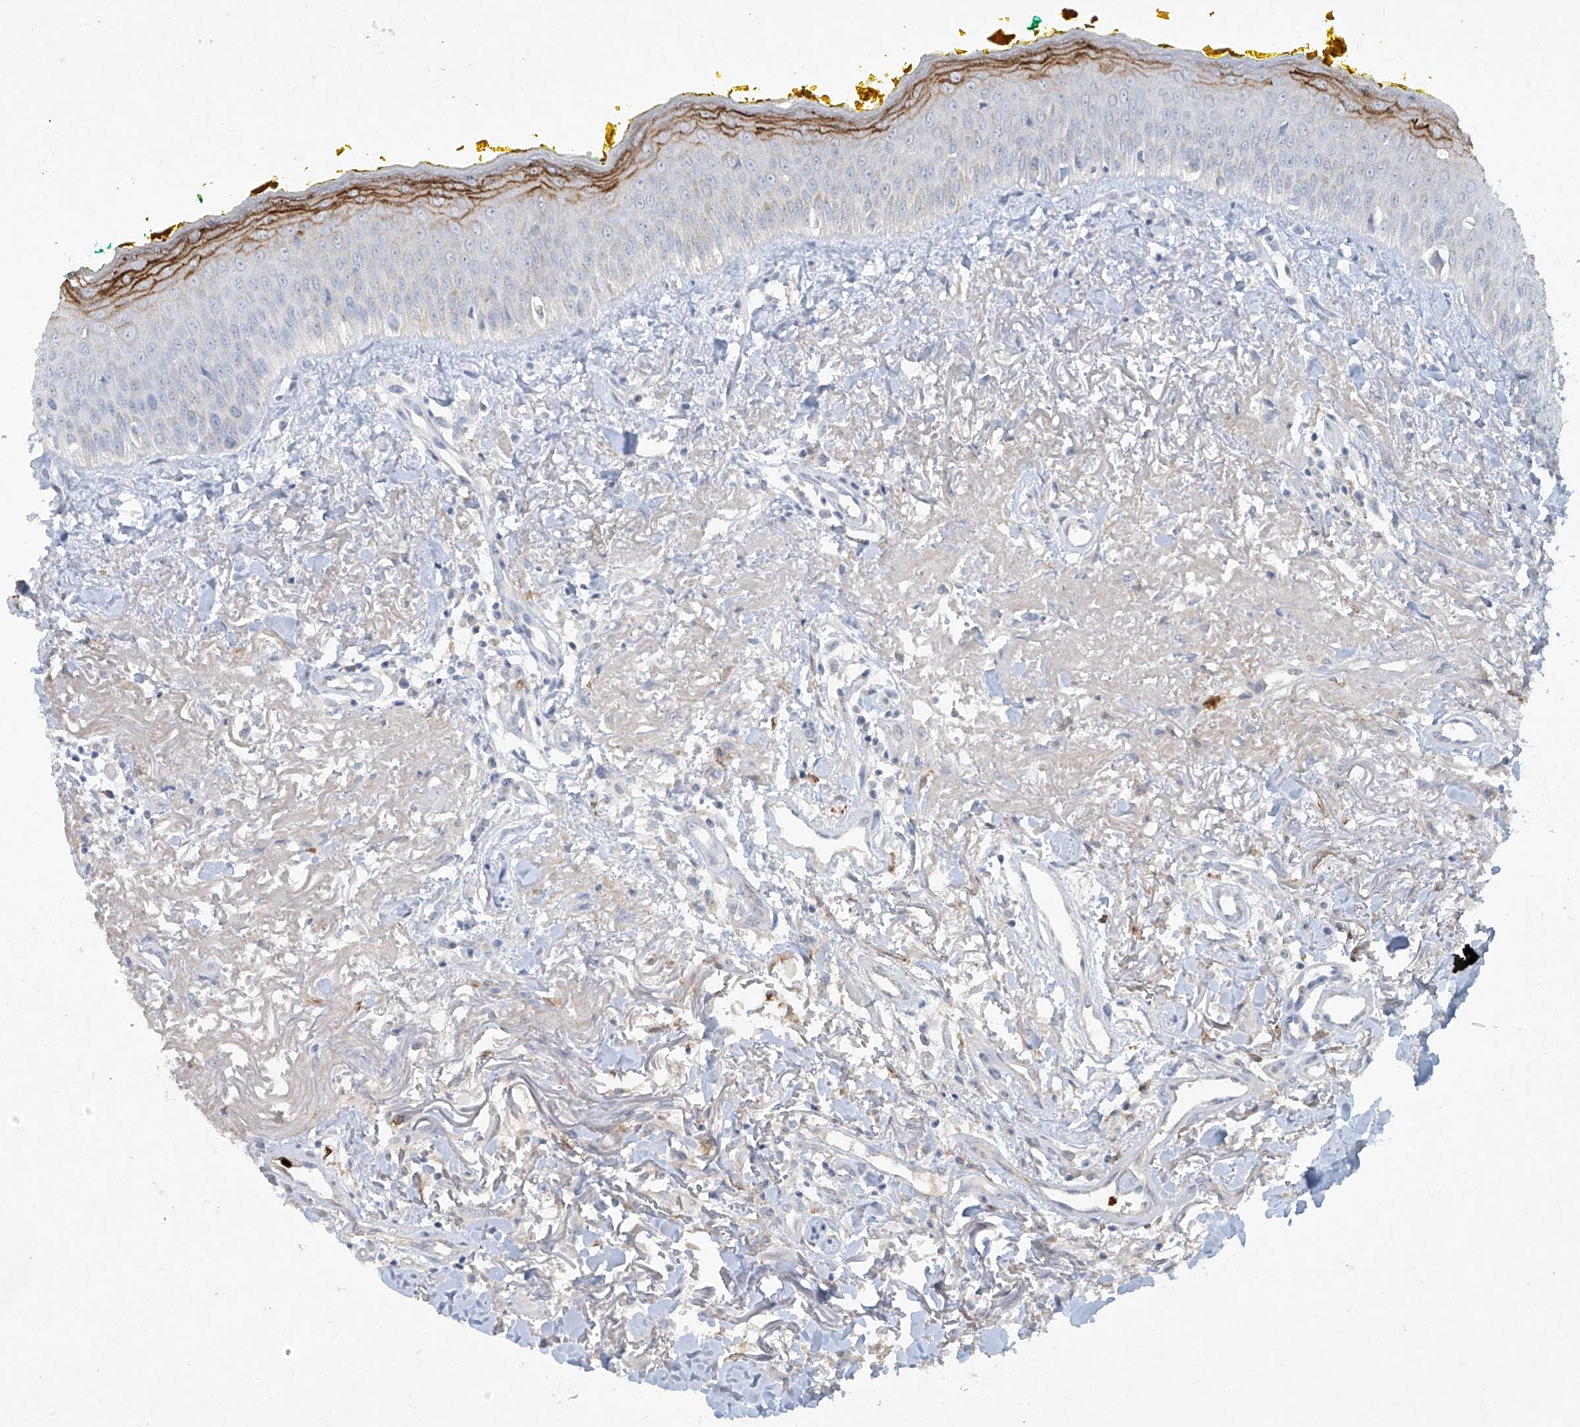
{"staining": {"intensity": "moderate", "quantity": "<25%", "location": "cytoplasmic/membranous"}, "tissue": "oral mucosa", "cell_type": "Squamous epithelial cells", "image_type": "normal", "snomed": [{"axis": "morphology", "description": "Normal tissue, NOS"}, {"axis": "topography", "description": "Oral tissue"}], "caption": "Moderate cytoplasmic/membranous staining is identified in approximately <25% of squamous epithelial cells in benign oral mucosa. The staining is performed using DAB brown chromogen to label protein expression. The nuclei are counter-stained blue using hematoxylin.", "gene": "FCGR3A", "patient": {"sex": "female", "age": 70}}